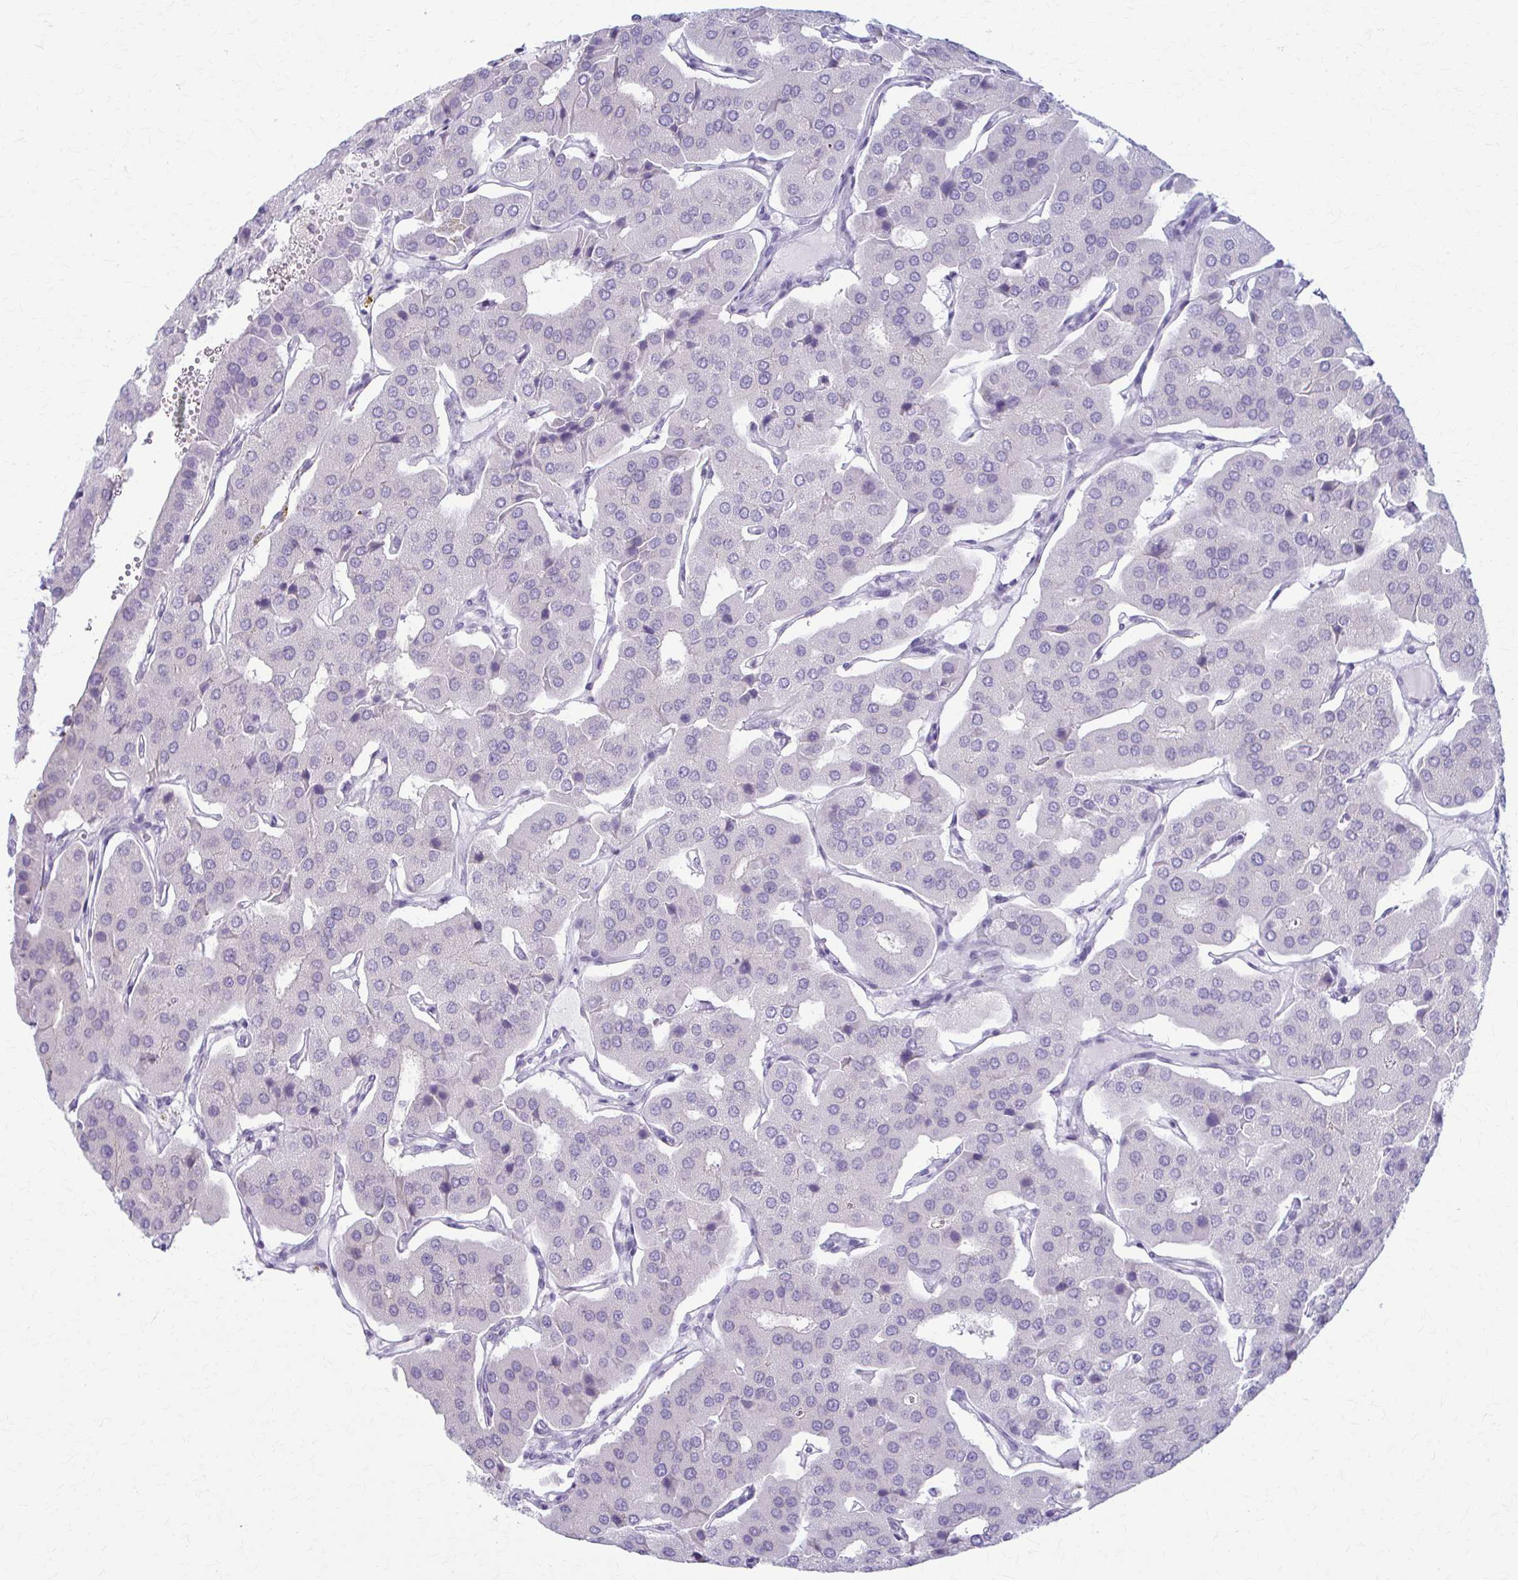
{"staining": {"intensity": "negative", "quantity": "none", "location": "none"}, "tissue": "parathyroid gland", "cell_type": "Glandular cells", "image_type": "normal", "snomed": [{"axis": "morphology", "description": "Normal tissue, NOS"}, {"axis": "morphology", "description": "Adenoma, NOS"}, {"axis": "topography", "description": "Parathyroid gland"}], "caption": "Immunohistochemical staining of normal parathyroid gland demonstrates no significant positivity in glandular cells.", "gene": "PRKRA", "patient": {"sex": "female", "age": 86}}